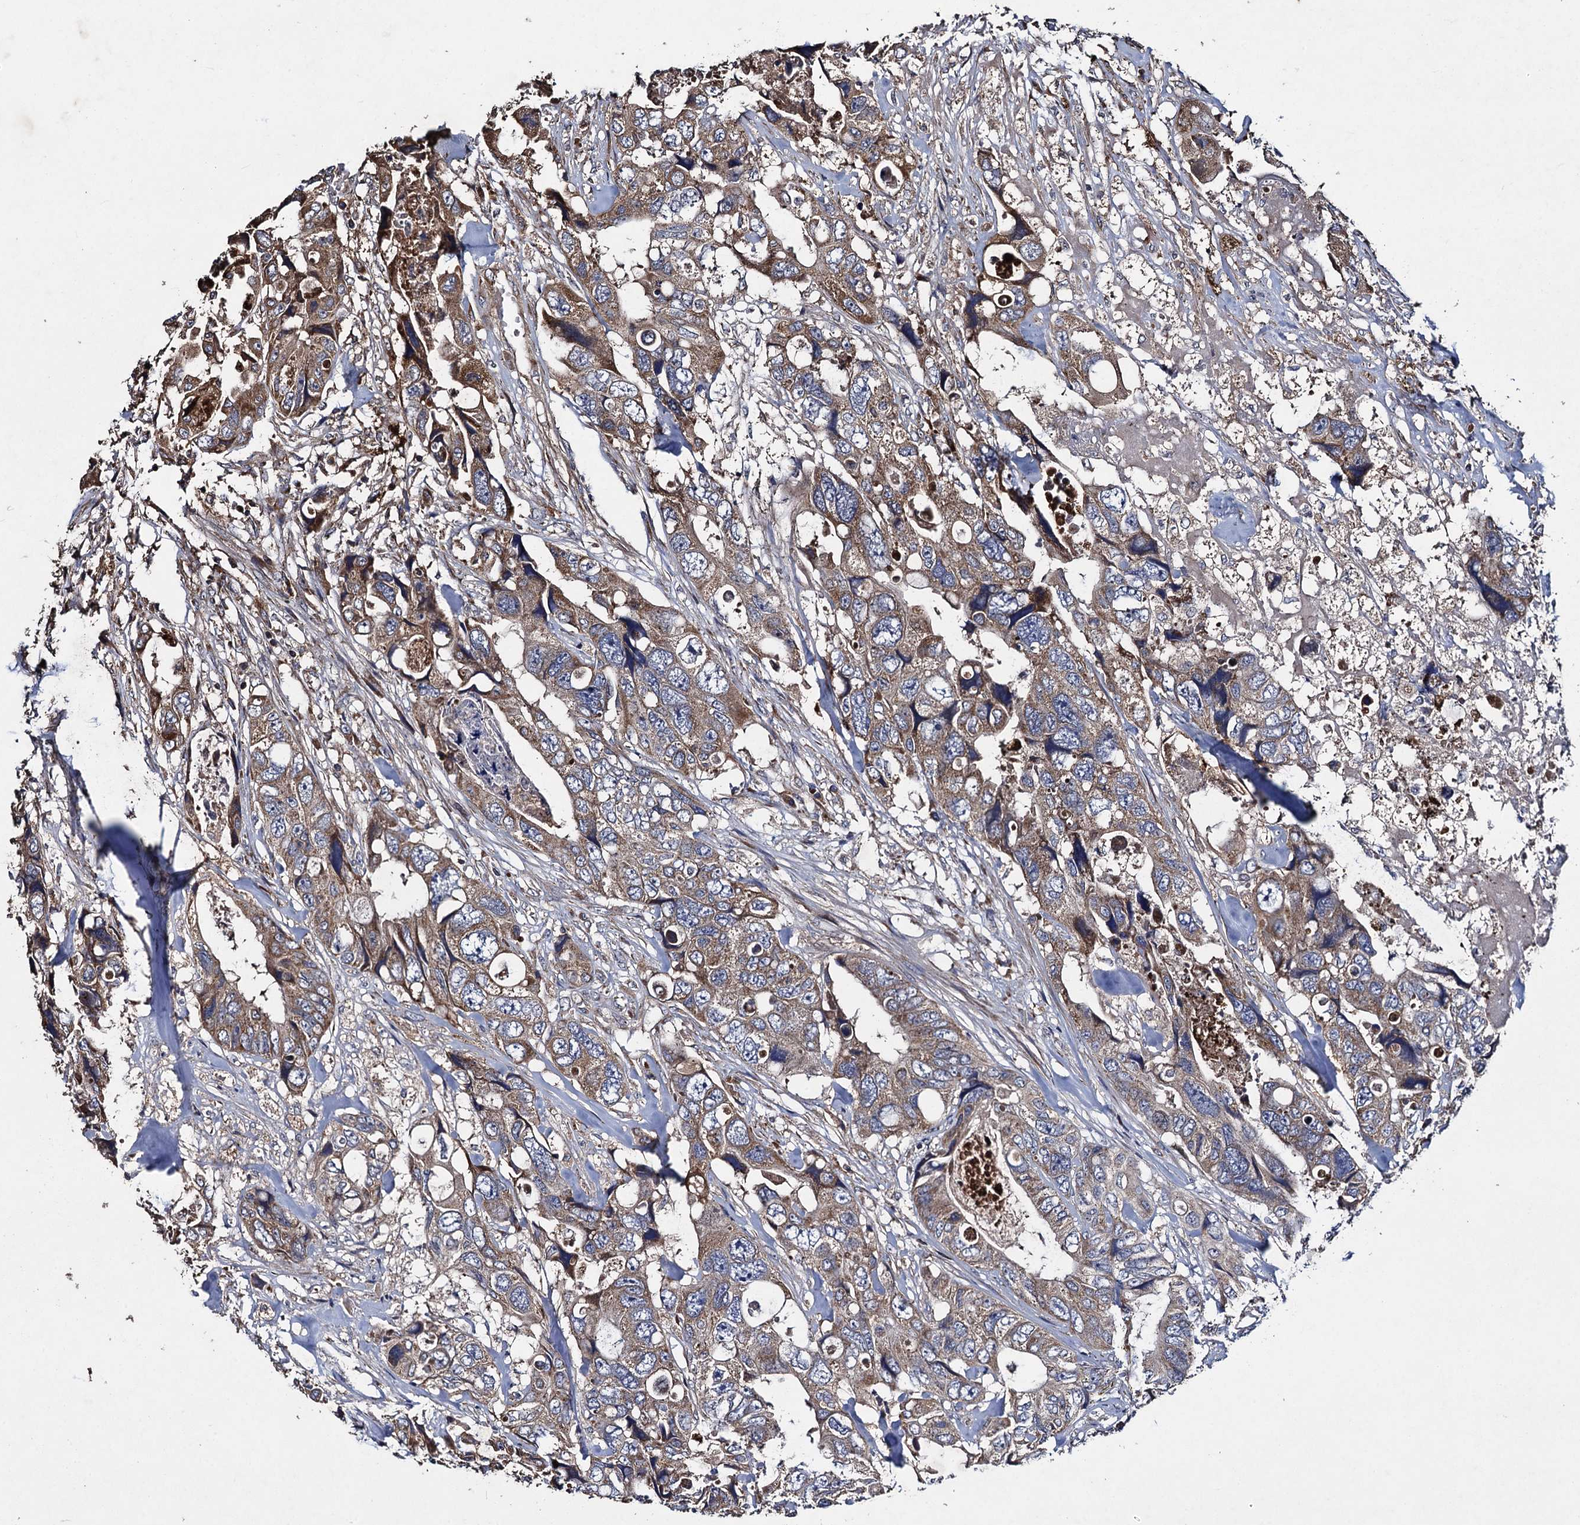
{"staining": {"intensity": "moderate", "quantity": ">75%", "location": "cytoplasmic/membranous"}, "tissue": "colorectal cancer", "cell_type": "Tumor cells", "image_type": "cancer", "snomed": [{"axis": "morphology", "description": "Adenocarcinoma, NOS"}, {"axis": "topography", "description": "Rectum"}], "caption": "Protein staining demonstrates moderate cytoplasmic/membranous staining in approximately >75% of tumor cells in adenocarcinoma (colorectal).", "gene": "TXNDC11", "patient": {"sex": "male", "age": 57}}